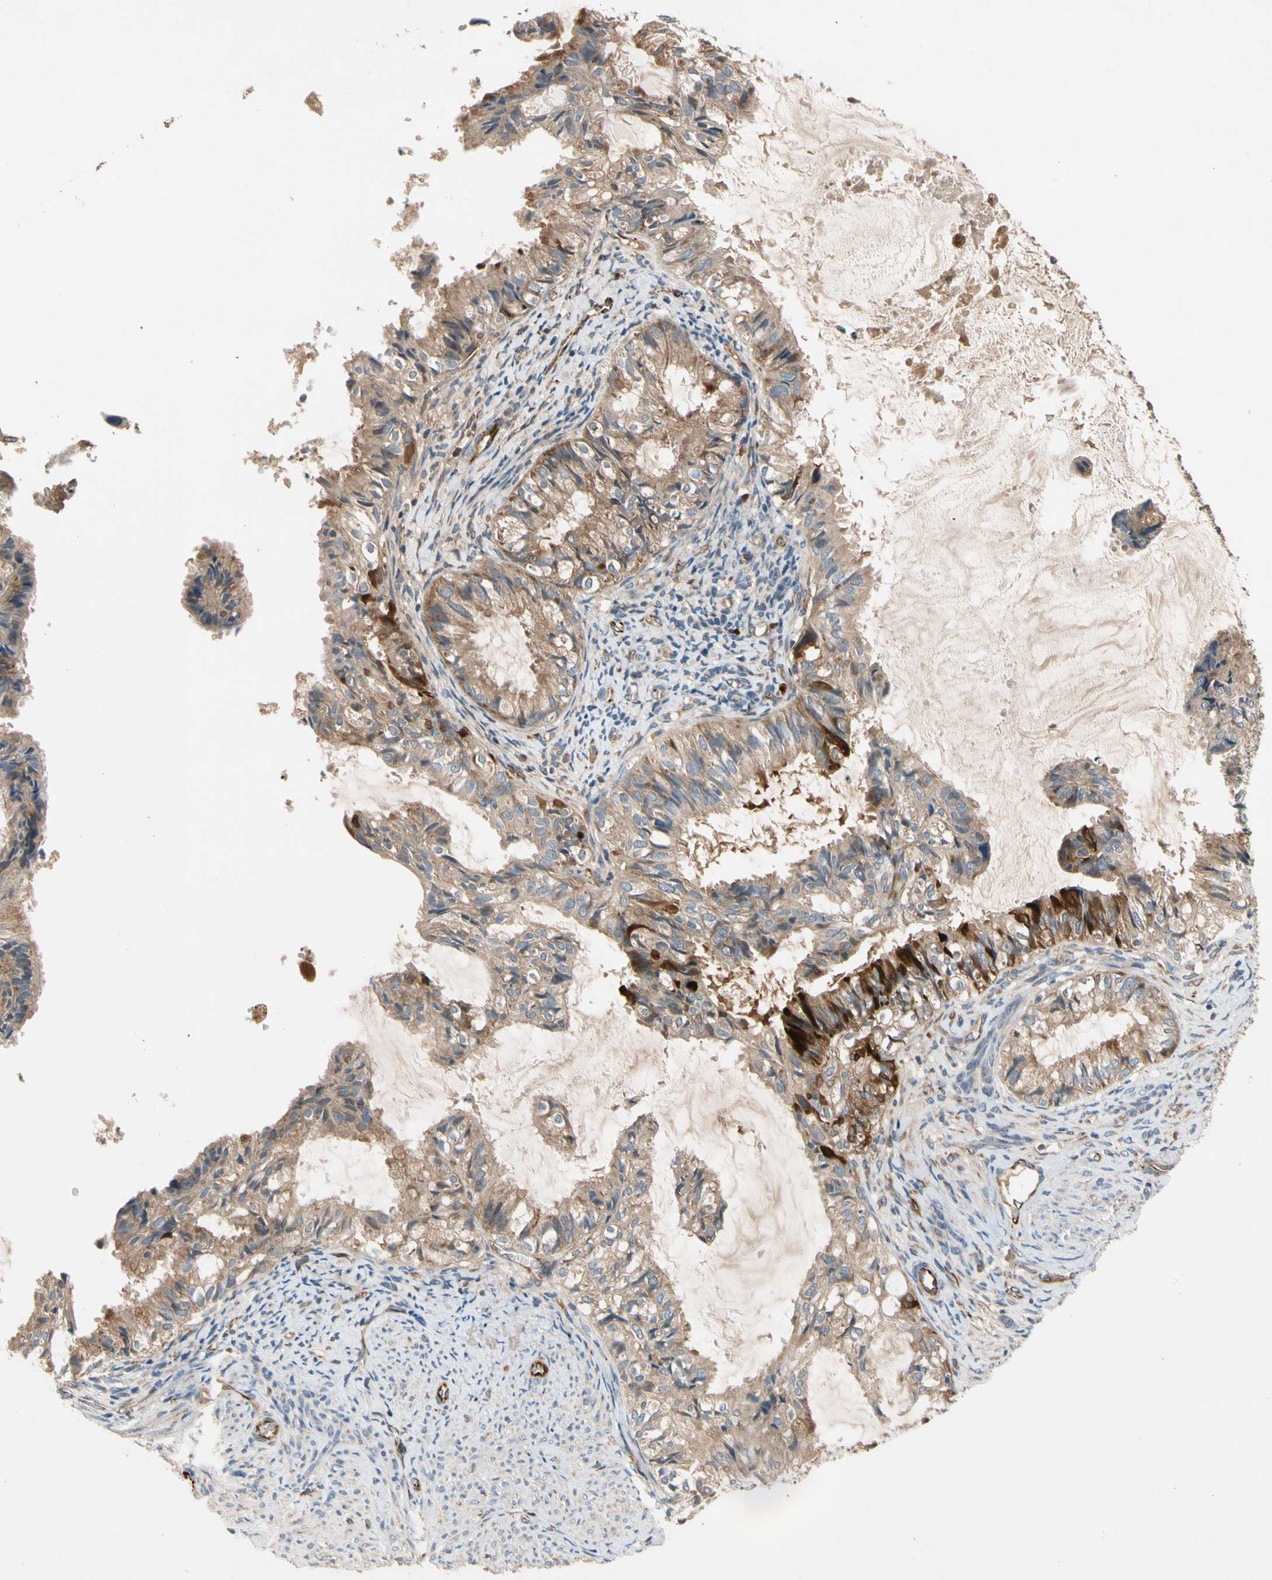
{"staining": {"intensity": "strong", "quantity": "25%-75%", "location": "cytoplasmic/membranous"}, "tissue": "cervical cancer", "cell_type": "Tumor cells", "image_type": "cancer", "snomed": [{"axis": "morphology", "description": "Normal tissue, NOS"}, {"axis": "morphology", "description": "Adenocarcinoma, NOS"}, {"axis": "topography", "description": "Cervix"}, {"axis": "topography", "description": "Endometrium"}], "caption": "High-magnification brightfield microscopy of adenocarcinoma (cervical) stained with DAB (brown) and counterstained with hematoxylin (blue). tumor cells exhibit strong cytoplasmic/membranous staining is seen in approximately25%-75% of cells.", "gene": "FGD6", "patient": {"sex": "female", "age": 86}}